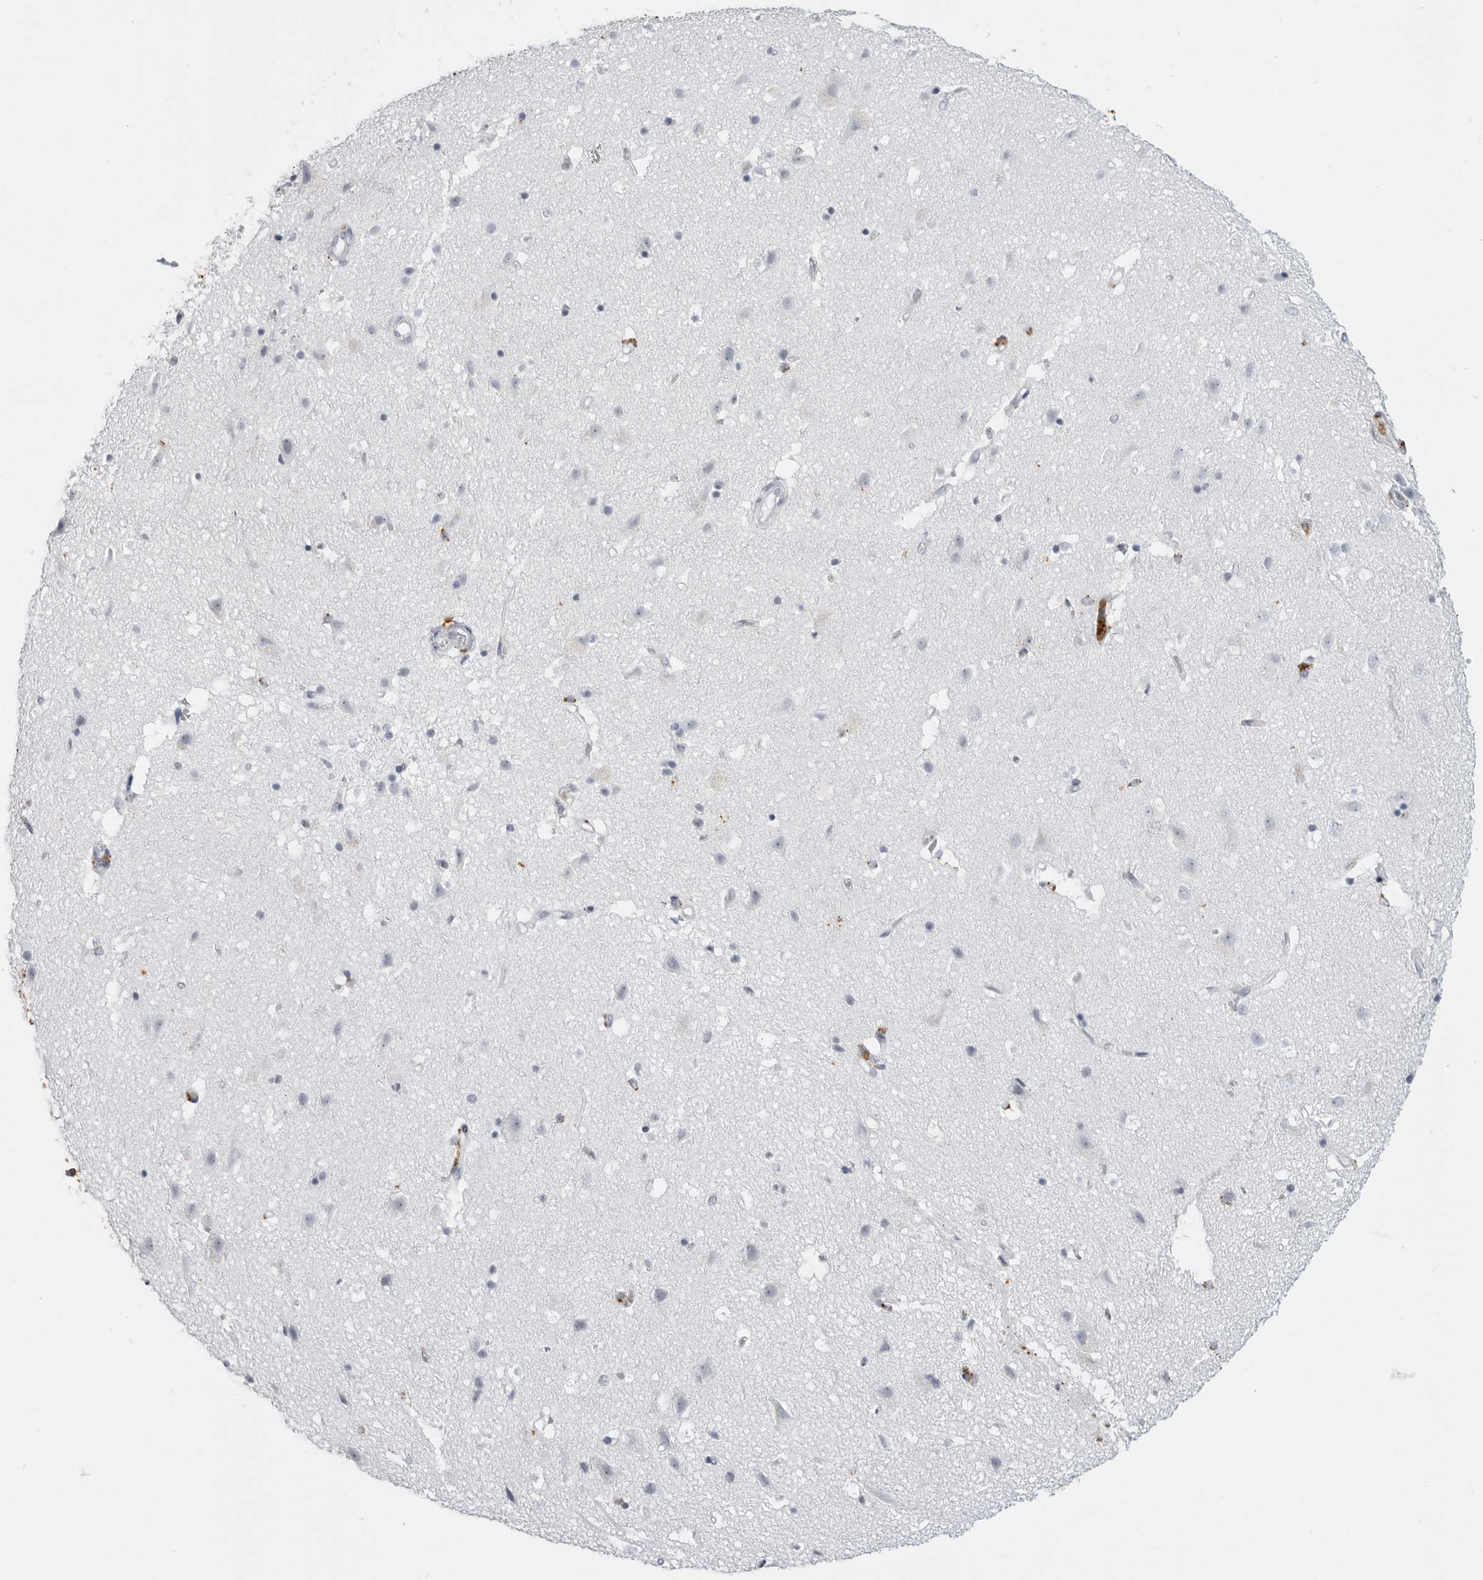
{"staining": {"intensity": "negative", "quantity": "none", "location": "none"}, "tissue": "cerebral cortex", "cell_type": "Endothelial cells", "image_type": "normal", "snomed": [{"axis": "morphology", "description": "Normal tissue, NOS"}, {"axis": "topography", "description": "Cerebral cortex"}], "caption": "A histopathology image of human cerebral cortex is negative for staining in endothelial cells. The staining was performed using DAB to visualize the protein expression in brown, while the nuclei were stained in blue with hematoxylin (Magnification: 20x).", "gene": "IFI30", "patient": {"sex": "male", "age": 54}}